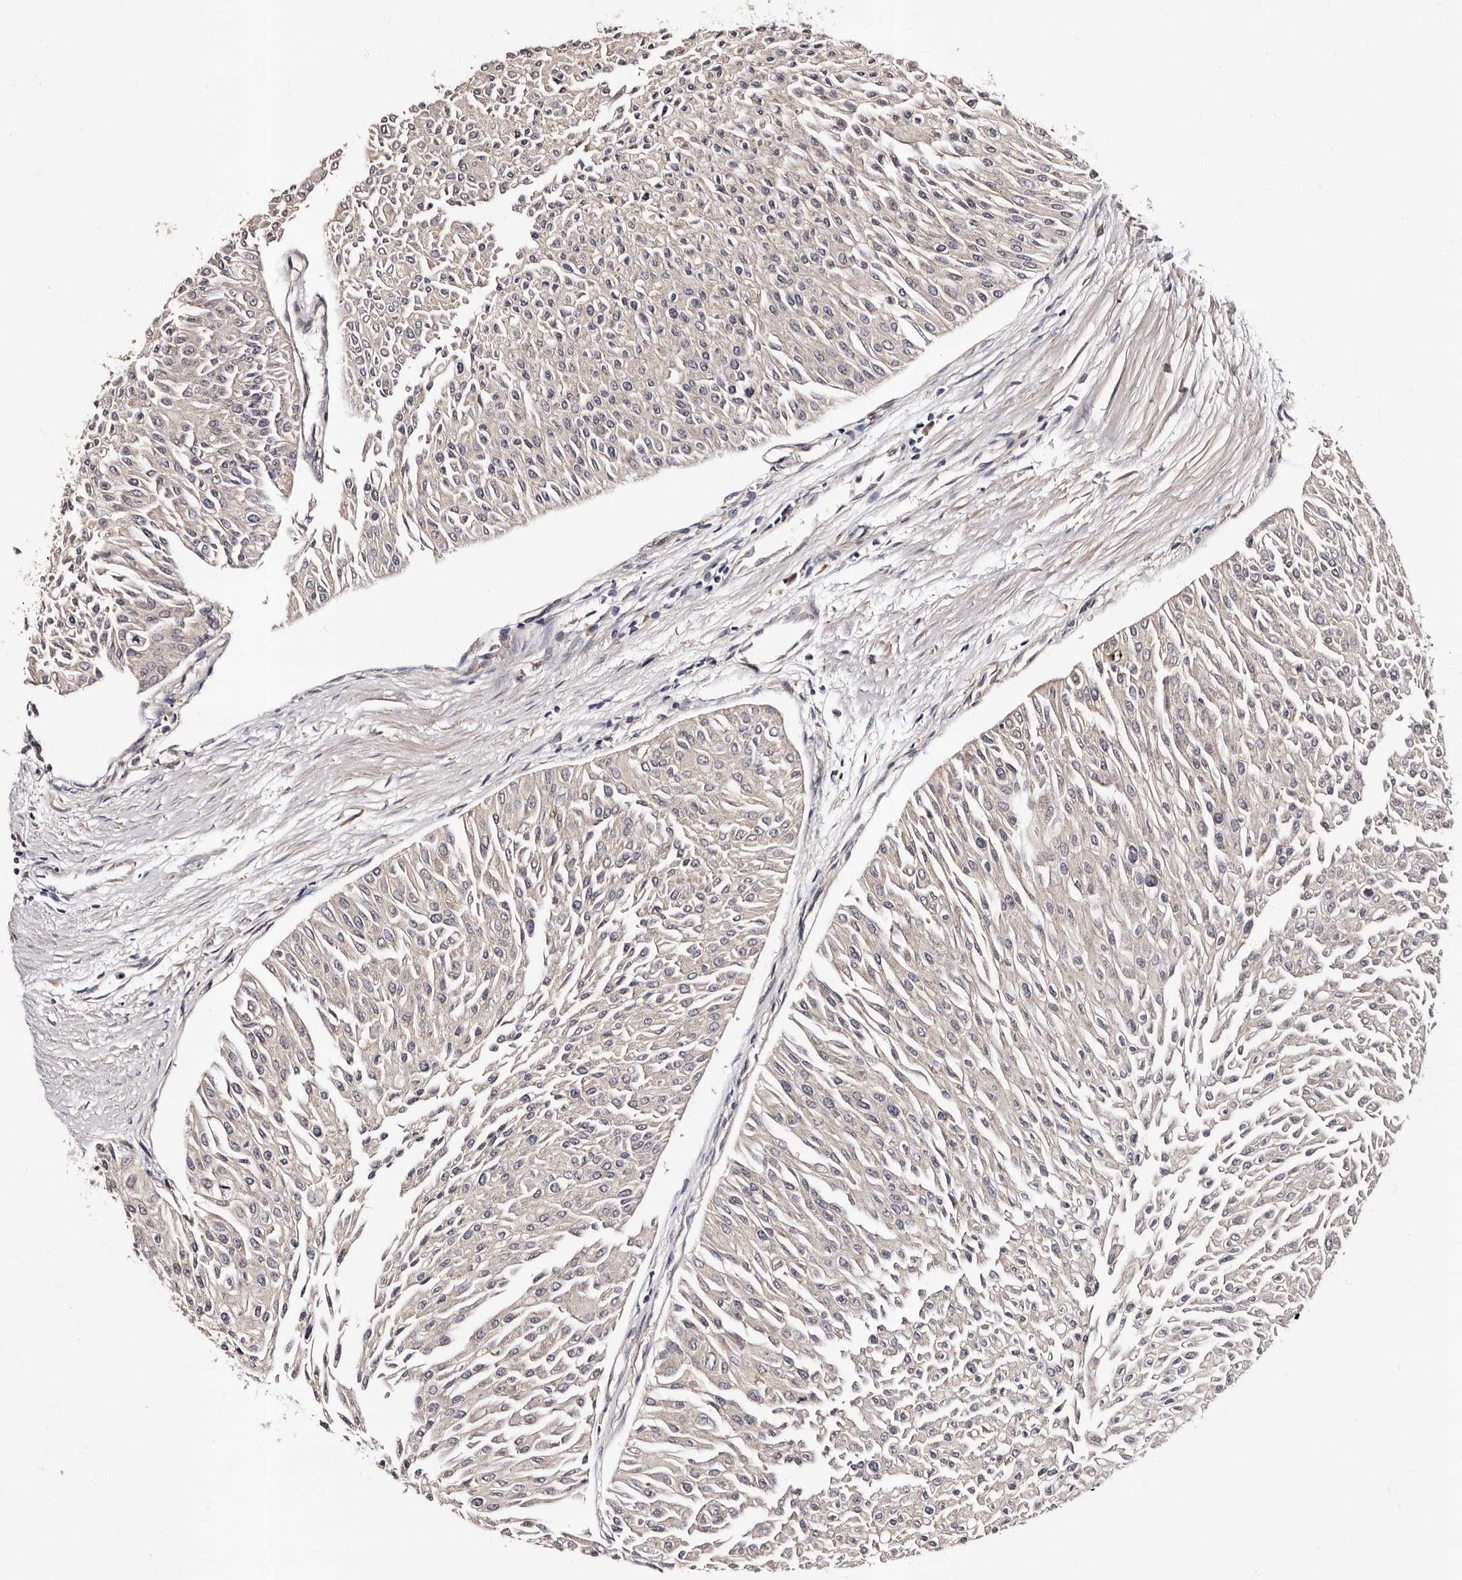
{"staining": {"intensity": "negative", "quantity": "none", "location": "none"}, "tissue": "urothelial cancer", "cell_type": "Tumor cells", "image_type": "cancer", "snomed": [{"axis": "morphology", "description": "Urothelial carcinoma, Low grade"}, {"axis": "topography", "description": "Urinary bladder"}], "caption": "The image demonstrates no staining of tumor cells in urothelial carcinoma (low-grade).", "gene": "ADCK5", "patient": {"sex": "male", "age": 67}}